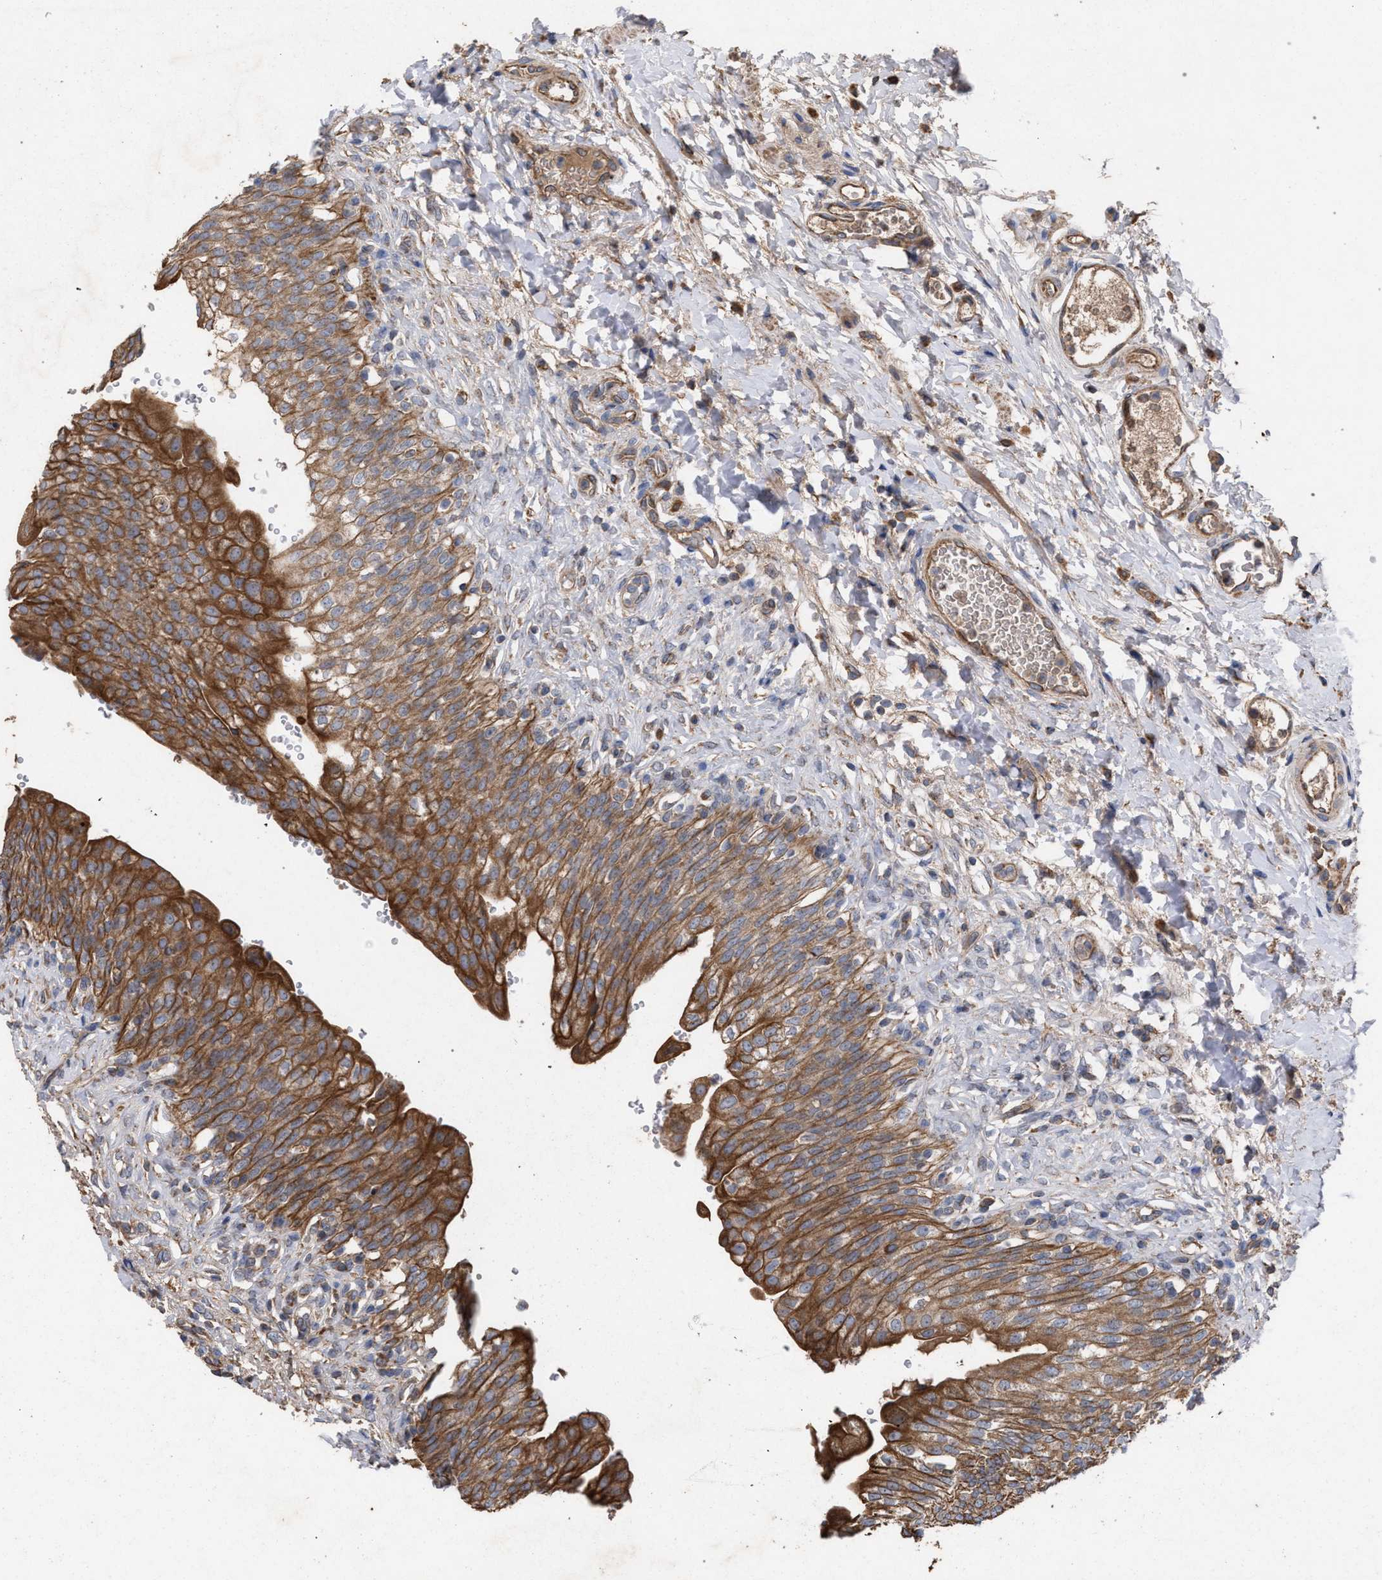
{"staining": {"intensity": "moderate", "quantity": ">75%", "location": "cytoplasmic/membranous"}, "tissue": "urinary bladder", "cell_type": "Urothelial cells", "image_type": "normal", "snomed": [{"axis": "morphology", "description": "Urothelial carcinoma, High grade"}, {"axis": "topography", "description": "Urinary bladder"}], "caption": "The photomicrograph shows staining of benign urinary bladder, revealing moderate cytoplasmic/membranous protein expression (brown color) within urothelial cells. The staining was performed using DAB (3,3'-diaminobenzidine) to visualize the protein expression in brown, while the nuclei were stained in blue with hematoxylin (Magnification: 20x).", "gene": "BCL2L12", "patient": {"sex": "male", "age": 46}}